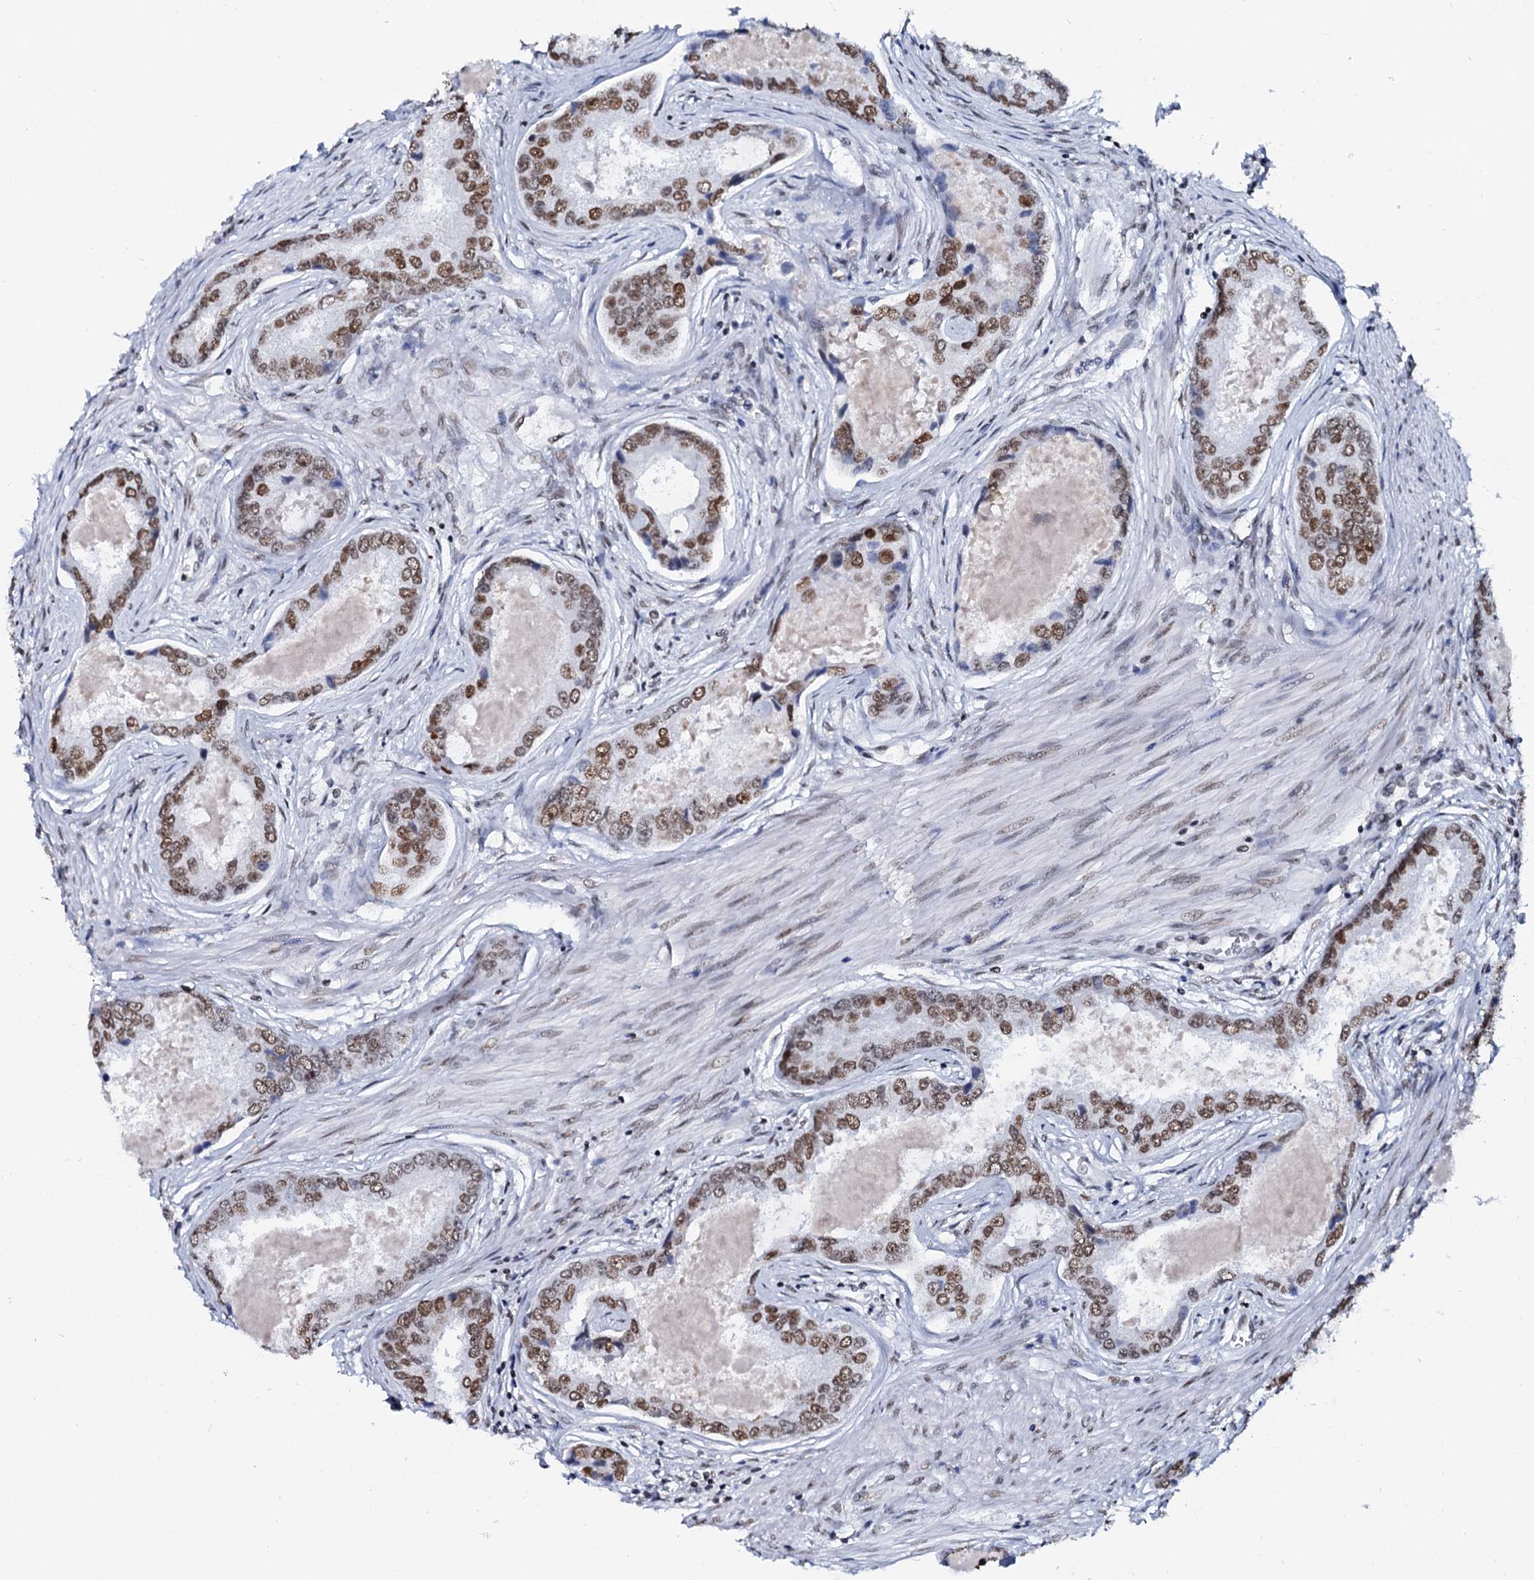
{"staining": {"intensity": "moderate", "quantity": ">75%", "location": "nuclear"}, "tissue": "prostate cancer", "cell_type": "Tumor cells", "image_type": "cancer", "snomed": [{"axis": "morphology", "description": "Adenocarcinoma, Low grade"}, {"axis": "topography", "description": "Prostate"}], "caption": "An image showing moderate nuclear positivity in about >75% of tumor cells in prostate cancer (adenocarcinoma (low-grade)), as visualized by brown immunohistochemical staining.", "gene": "CMAS", "patient": {"sex": "male", "age": 68}}